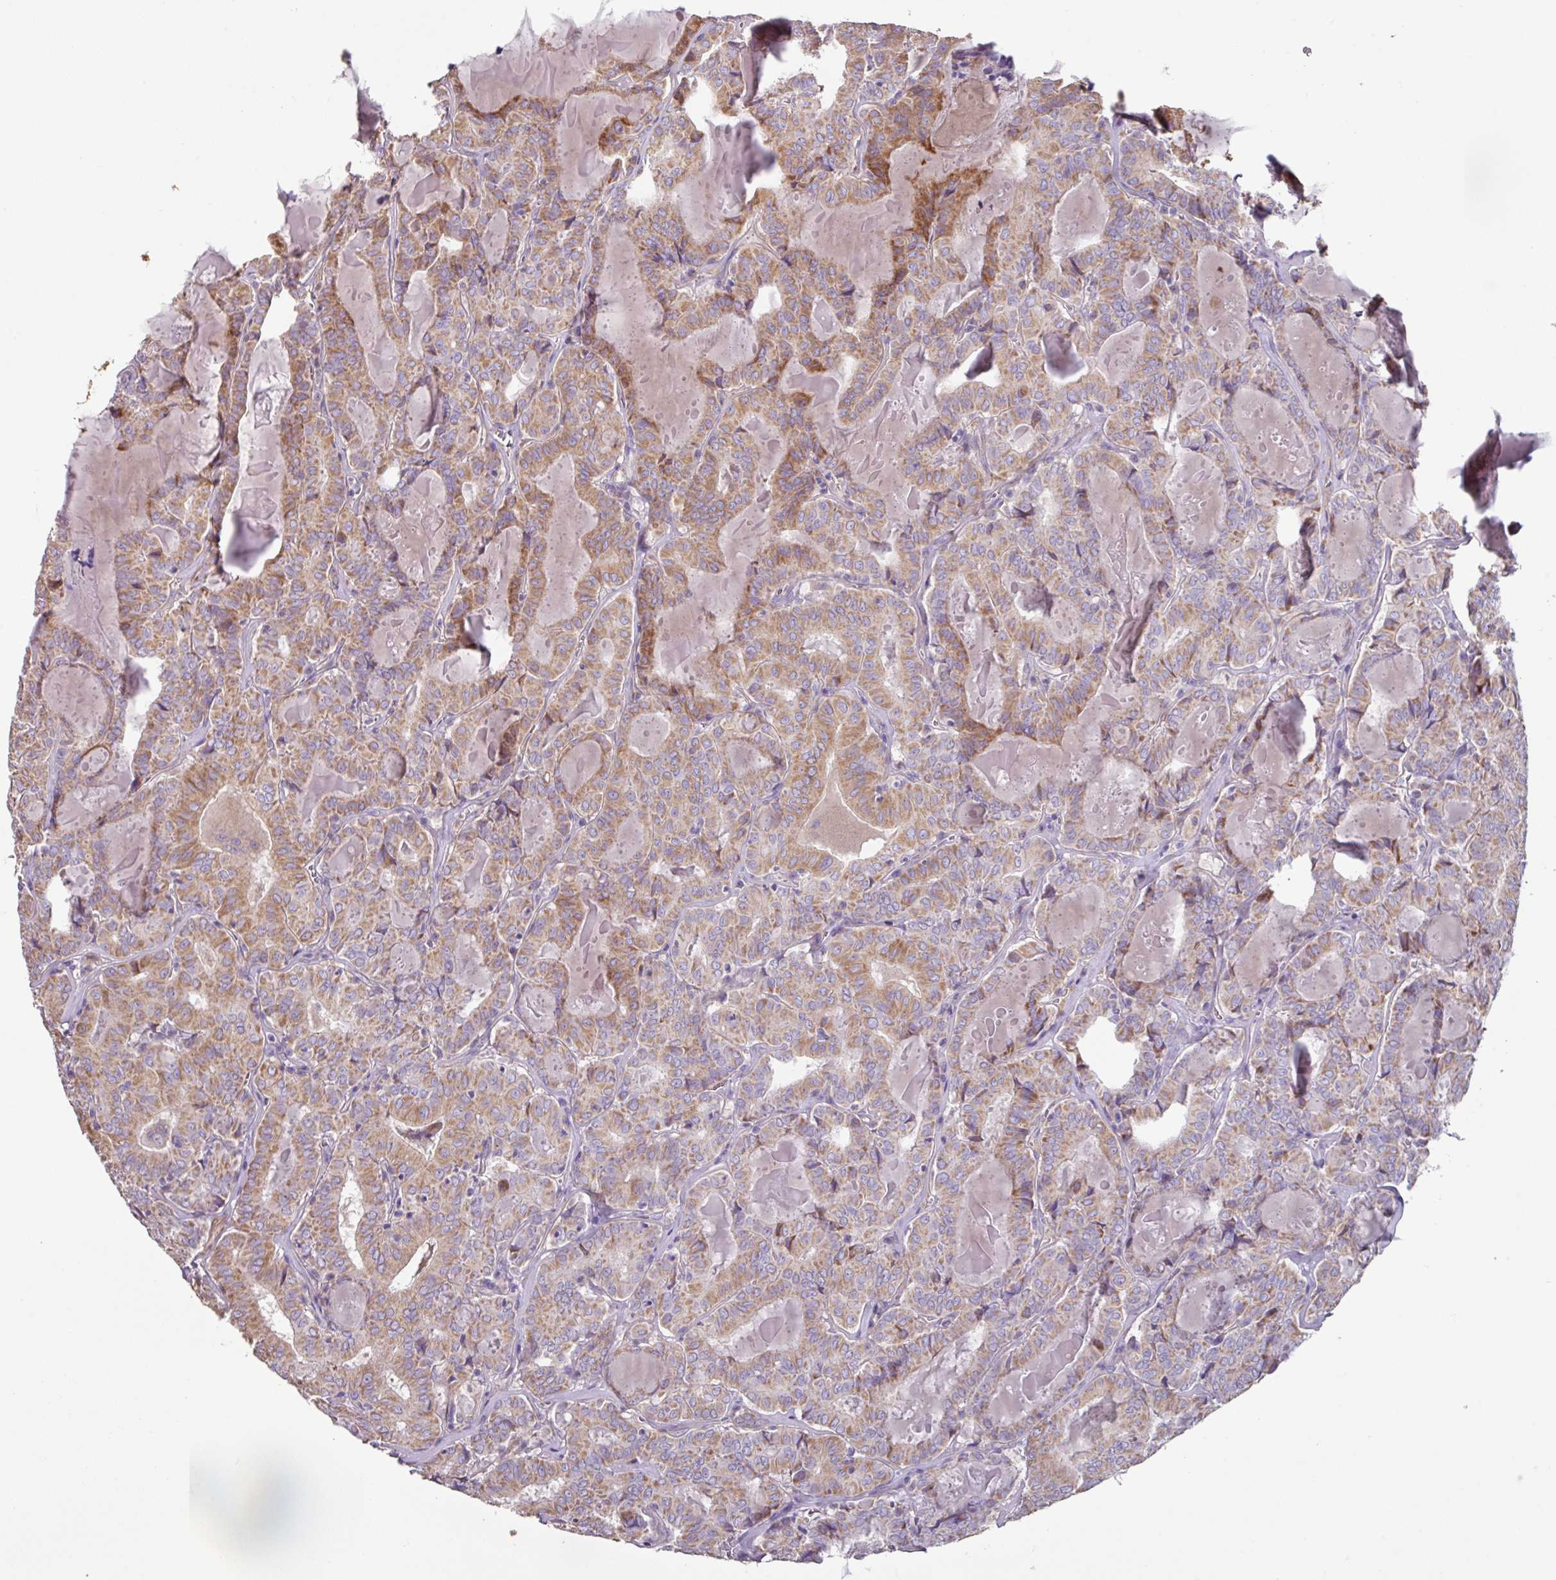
{"staining": {"intensity": "moderate", "quantity": ">75%", "location": "cytoplasmic/membranous"}, "tissue": "thyroid cancer", "cell_type": "Tumor cells", "image_type": "cancer", "snomed": [{"axis": "morphology", "description": "Papillary adenocarcinoma, NOS"}, {"axis": "topography", "description": "Thyroid gland"}], "caption": "Papillary adenocarcinoma (thyroid) tissue reveals moderate cytoplasmic/membranous staining in about >75% of tumor cells, visualized by immunohistochemistry.", "gene": "MRRF", "patient": {"sex": "female", "age": 72}}